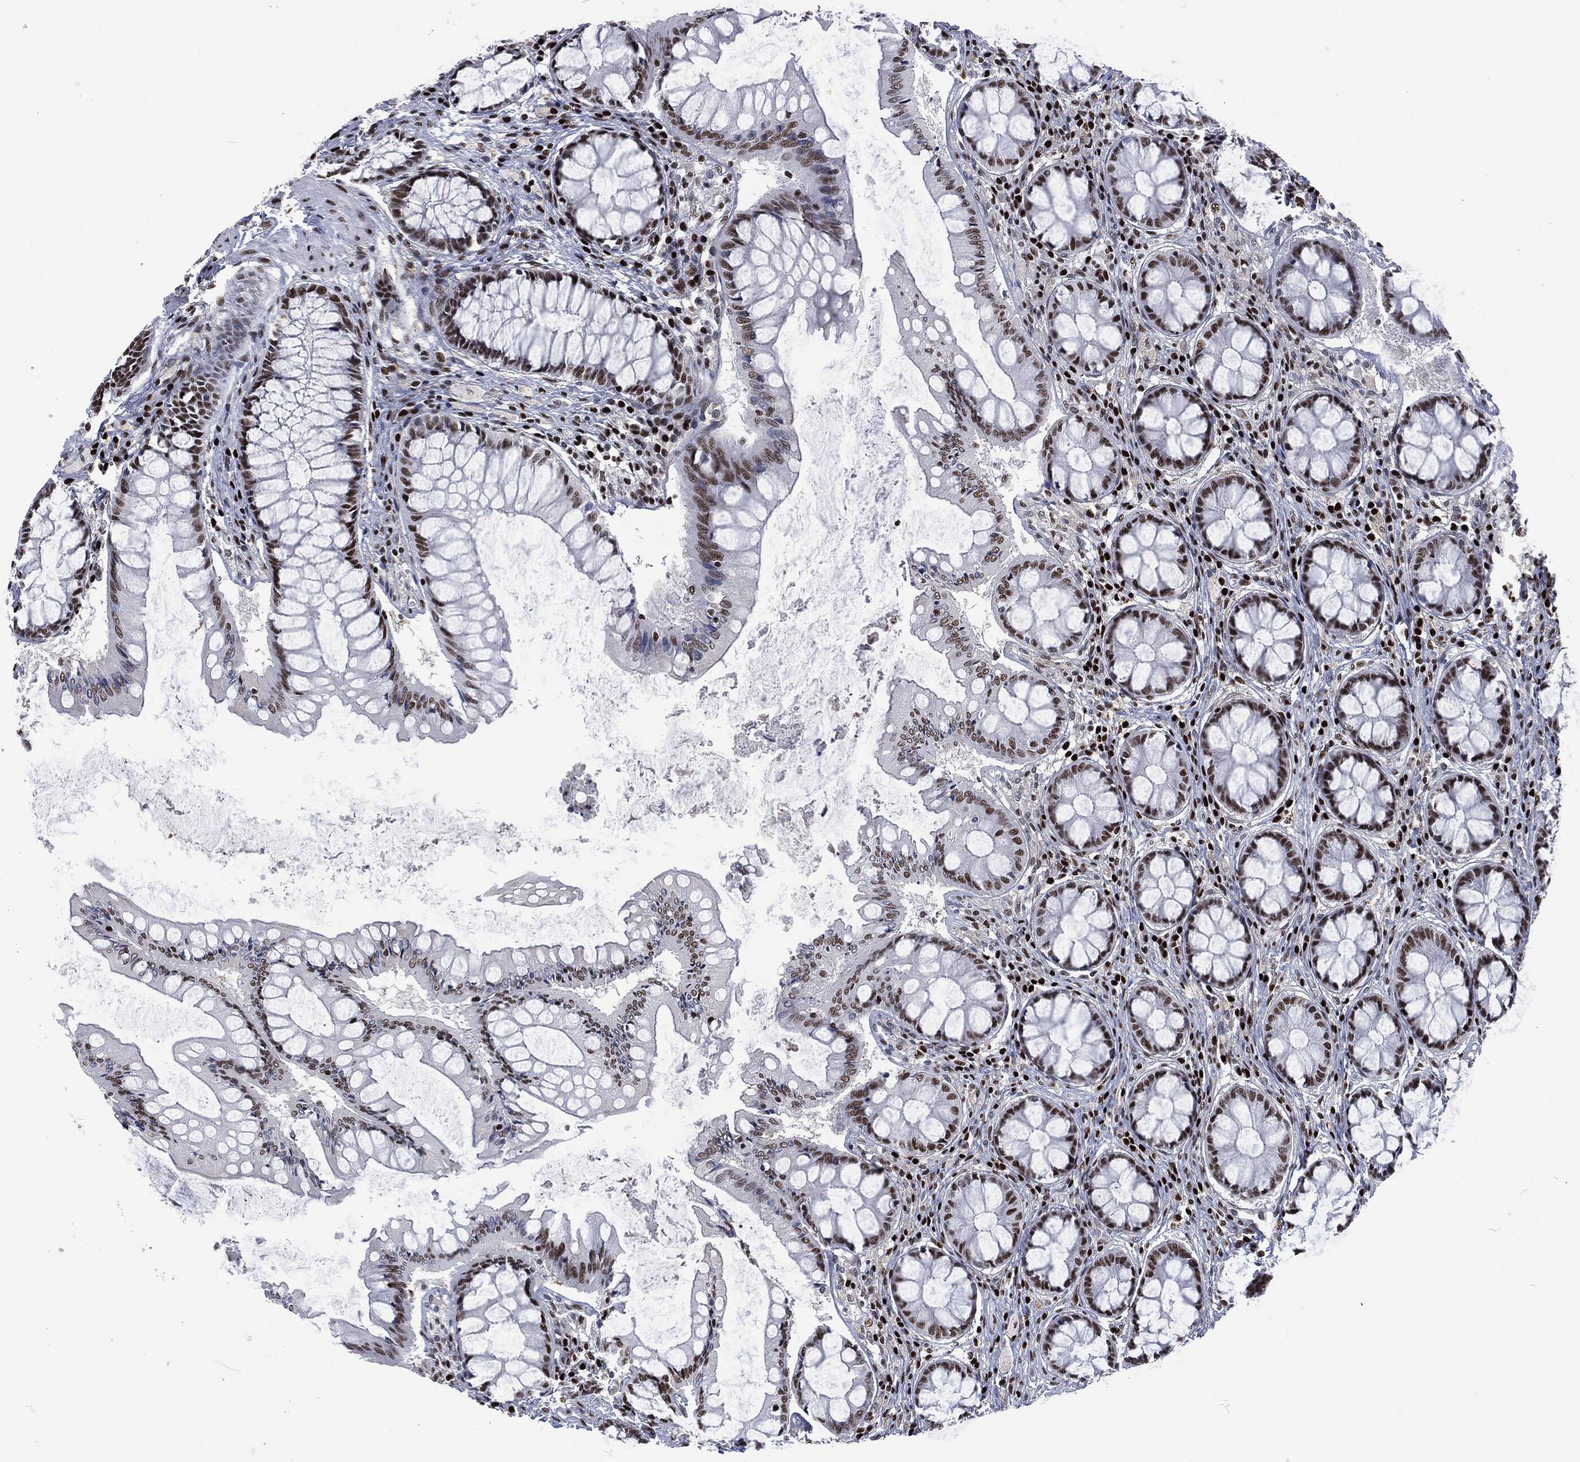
{"staining": {"intensity": "strong", "quantity": ">75%", "location": "nuclear"}, "tissue": "colon", "cell_type": "Endothelial cells", "image_type": "normal", "snomed": [{"axis": "morphology", "description": "Normal tissue, NOS"}, {"axis": "topography", "description": "Colon"}], "caption": "Normal colon displays strong nuclear staining in approximately >75% of endothelial cells.", "gene": "DCPS", "patient": {"sex": "female", "age": 65}}